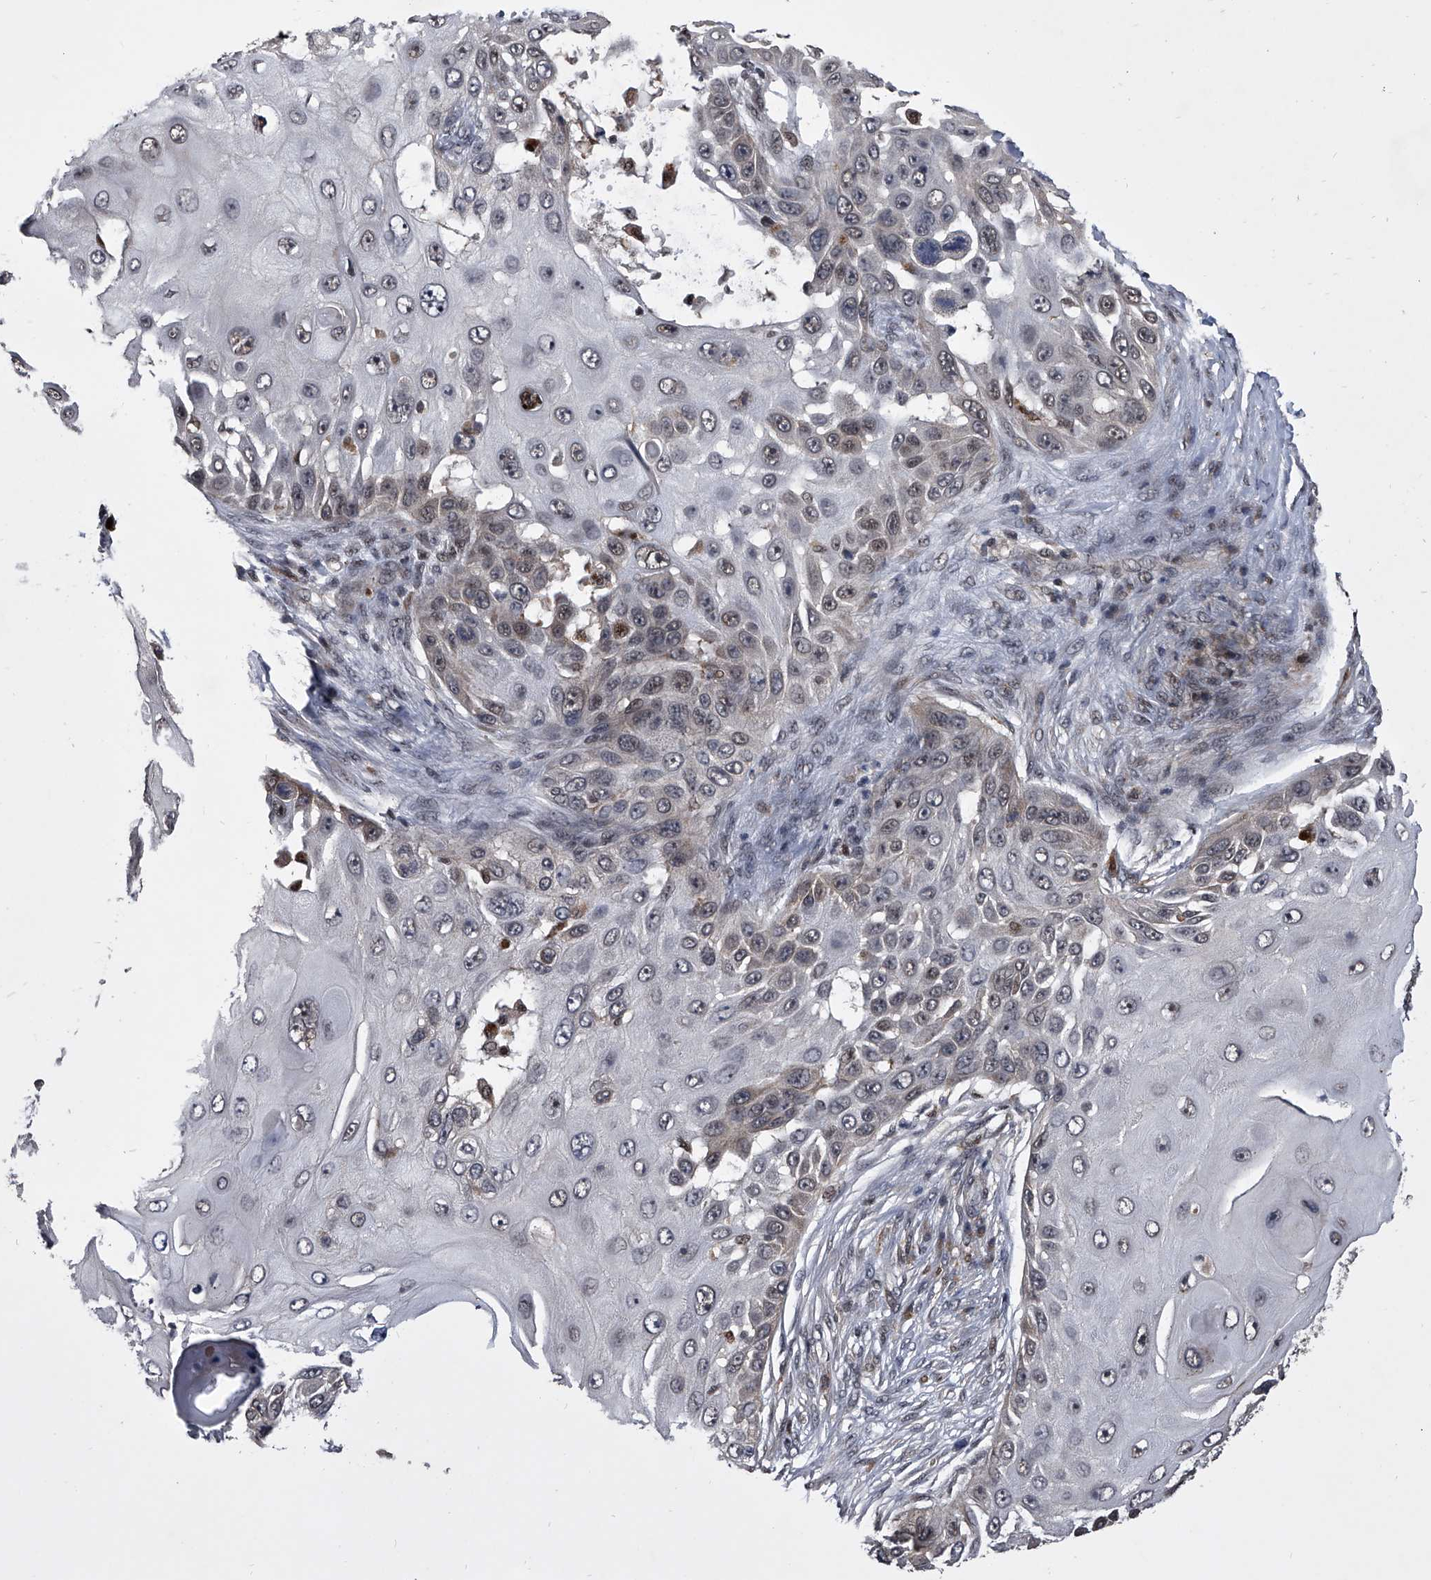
{"staining": {"intensity": "weak", "quantity": "<25%", "location": "cytoplasmic/membranous,nuclear"}, "tissue": "skin cancer", "cell_type": "Tumor cells", "image_type": "cancer", "snomed": [{"axis": "morphology", "description": "Squamous cell carcinoma, NOS"}, {"axis": "topography", "description": "Skin"}], "caption": "Tumor cells show no significant staining in squamous cell carcinoma (skin).", "gene": "CMTR1", "patient": {"sex": "female", "age": 44}}